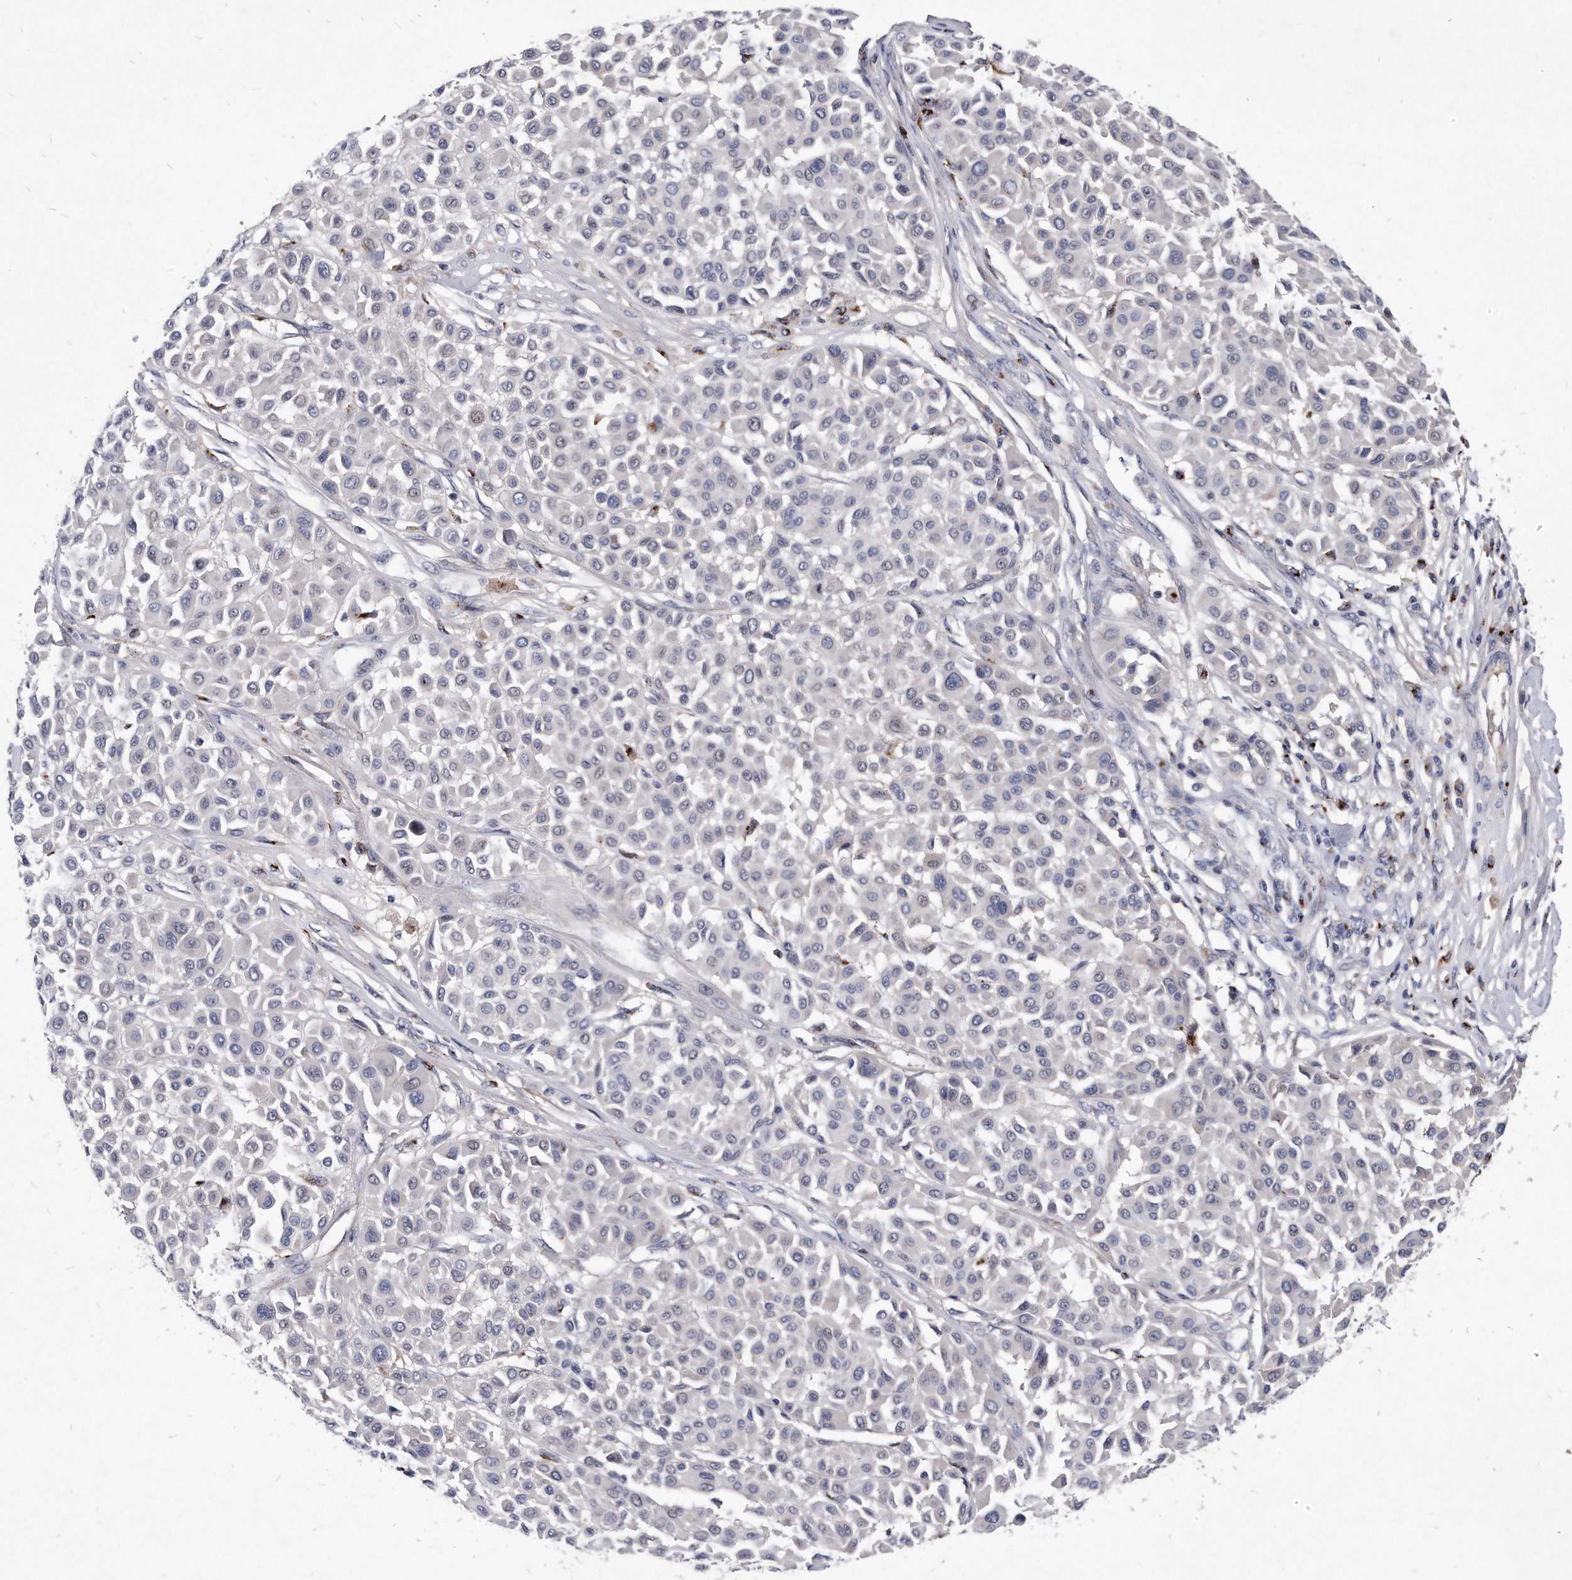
{"staining": {"intensity": "negative", "quantity": "none", "location": "none"}, "tissue": "melanoma", "cell_type": "Tumor cells", "image_type": "cancer", "snomed": [{"axis": "morphology", "description": "Malignant melanoma, Metastatic site"}, {"axis": "topography", "description": "Soft tissue"}], "caption": "Tumor cells show no significant protein expression in melanoma.", "gene": "MGAT4A", "patient": {"sex": "male", "age": 41}}